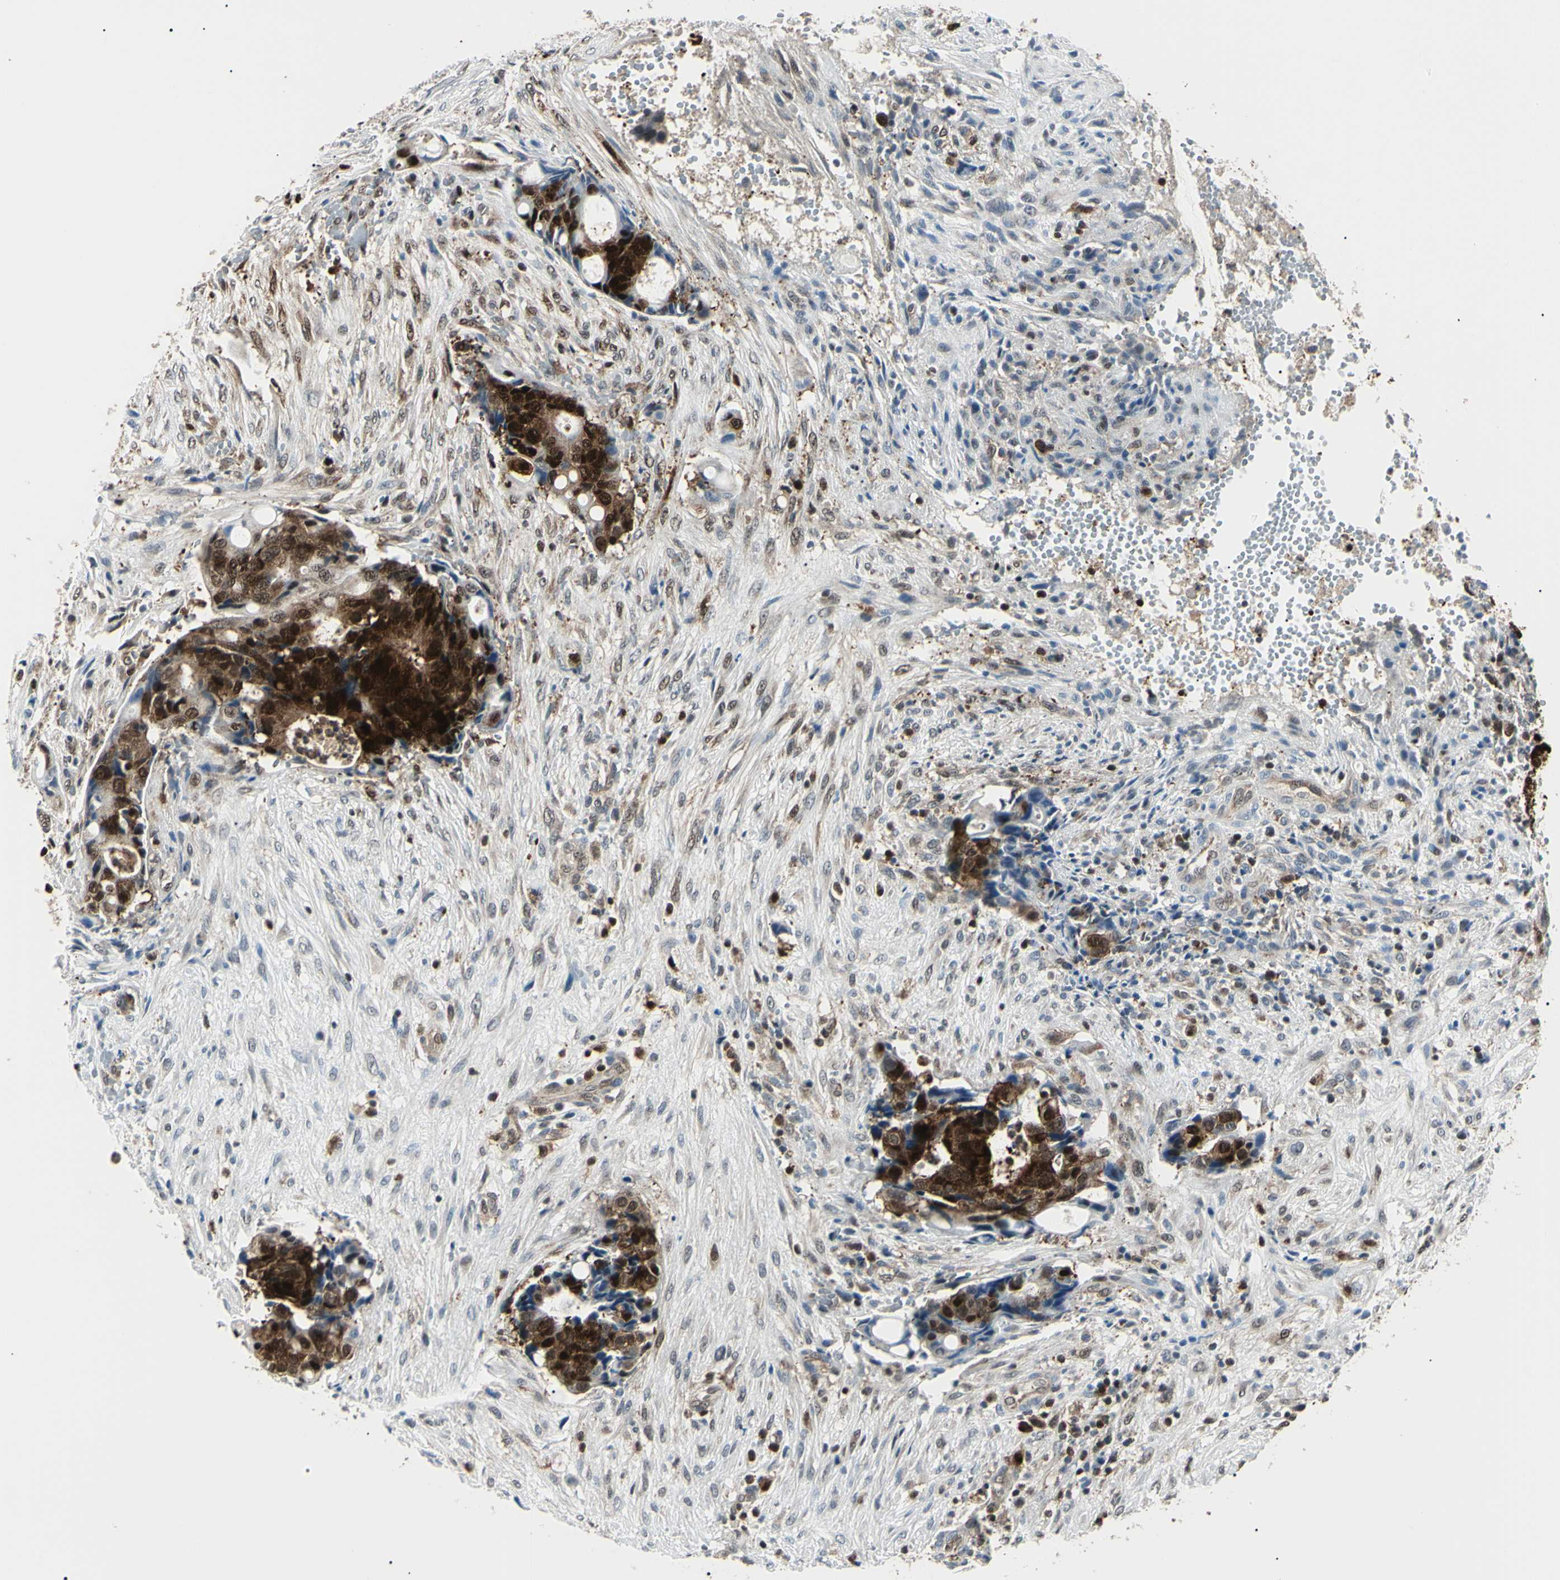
{"staining": {"intensity": "strong", "quantity": "25%-75%", "location": "cytoplasmic/membranous,nuclear"}, "tissue": "colorectal cancer", "cell_type": "Tumor cells", "image_type": "cancer", "snomed": [{"axis": "morphology", "description": "Adenocarcinoma, NOS"}, {"axis": "topography", "description": "Colon"}], "caption": "Protein staining exhibits strong cytoplasmic/membranous and nuclear expression in approximately 25%-75% of tumor cells in colorectal cancer. (DAB (3,3'-diaminobenzidine) IHC with brightfield microscopy, high magnification).", "gene": "PGK1", "patient": {"sex": "female", "age": 57}}